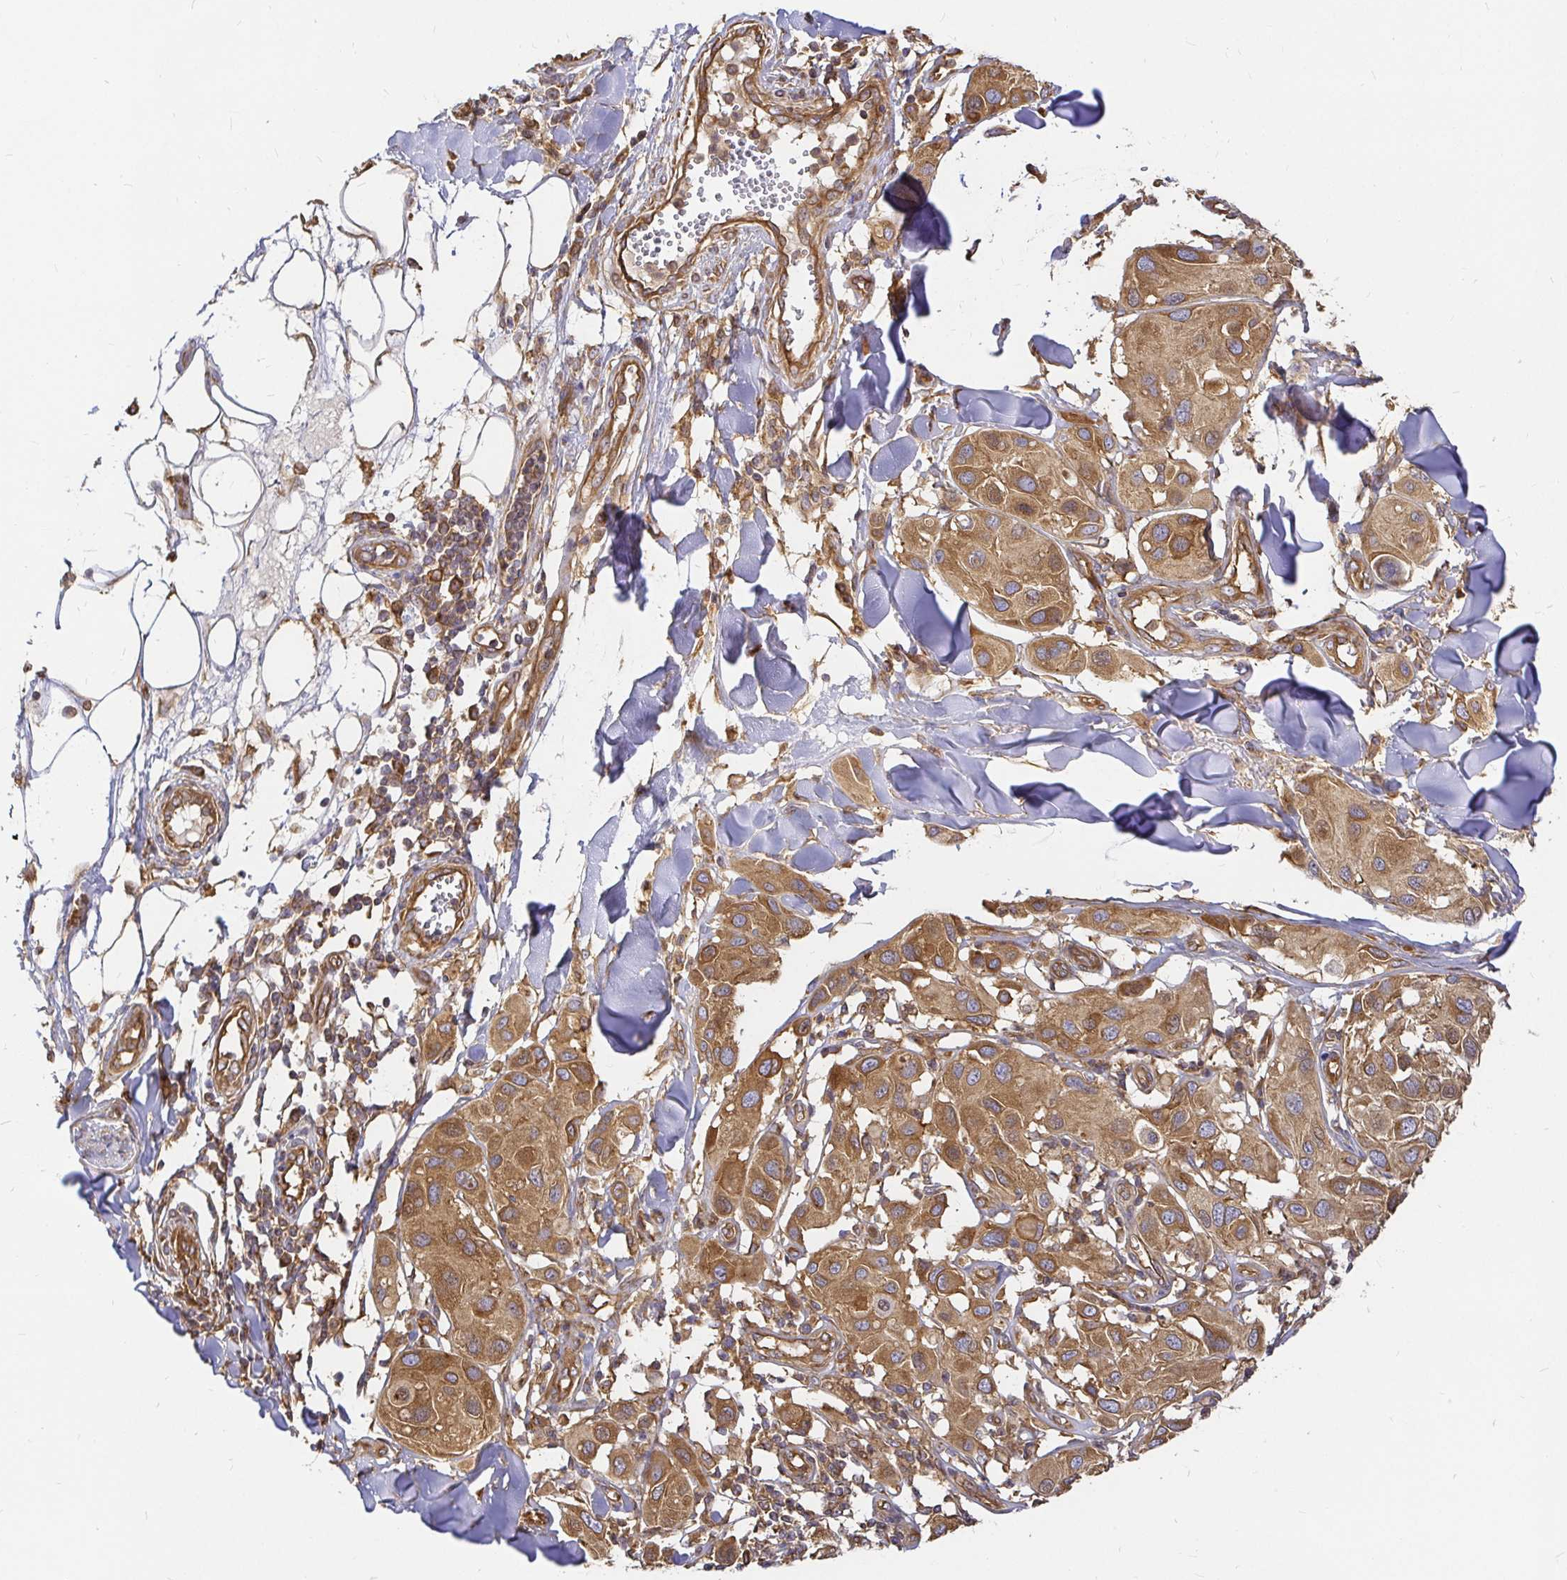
{"staining": {"intensity": "moderate", "quantity": ">75%", "location": "cytoplasmic/membranous"}, "tissue": "melanoma", "cell_type": "Tumor cells", "image_type": "cancer", "snomed": [{"axis": "morphology", "description": "Malignant melanoma, Metastatic site"}, {"axis": "topography", "description": "Skin"}], "caption": "High-power microscopy captured an immunohistochemistry image of melanoma, revealing moderate cytoplasmic/membranous positivity in approximately >75% of tumor cells. (DAB = brown stain, brightfield microscopy at high magnification).", "gene": "KIF5B", "patient": {"sex": "male", "age": 41}}